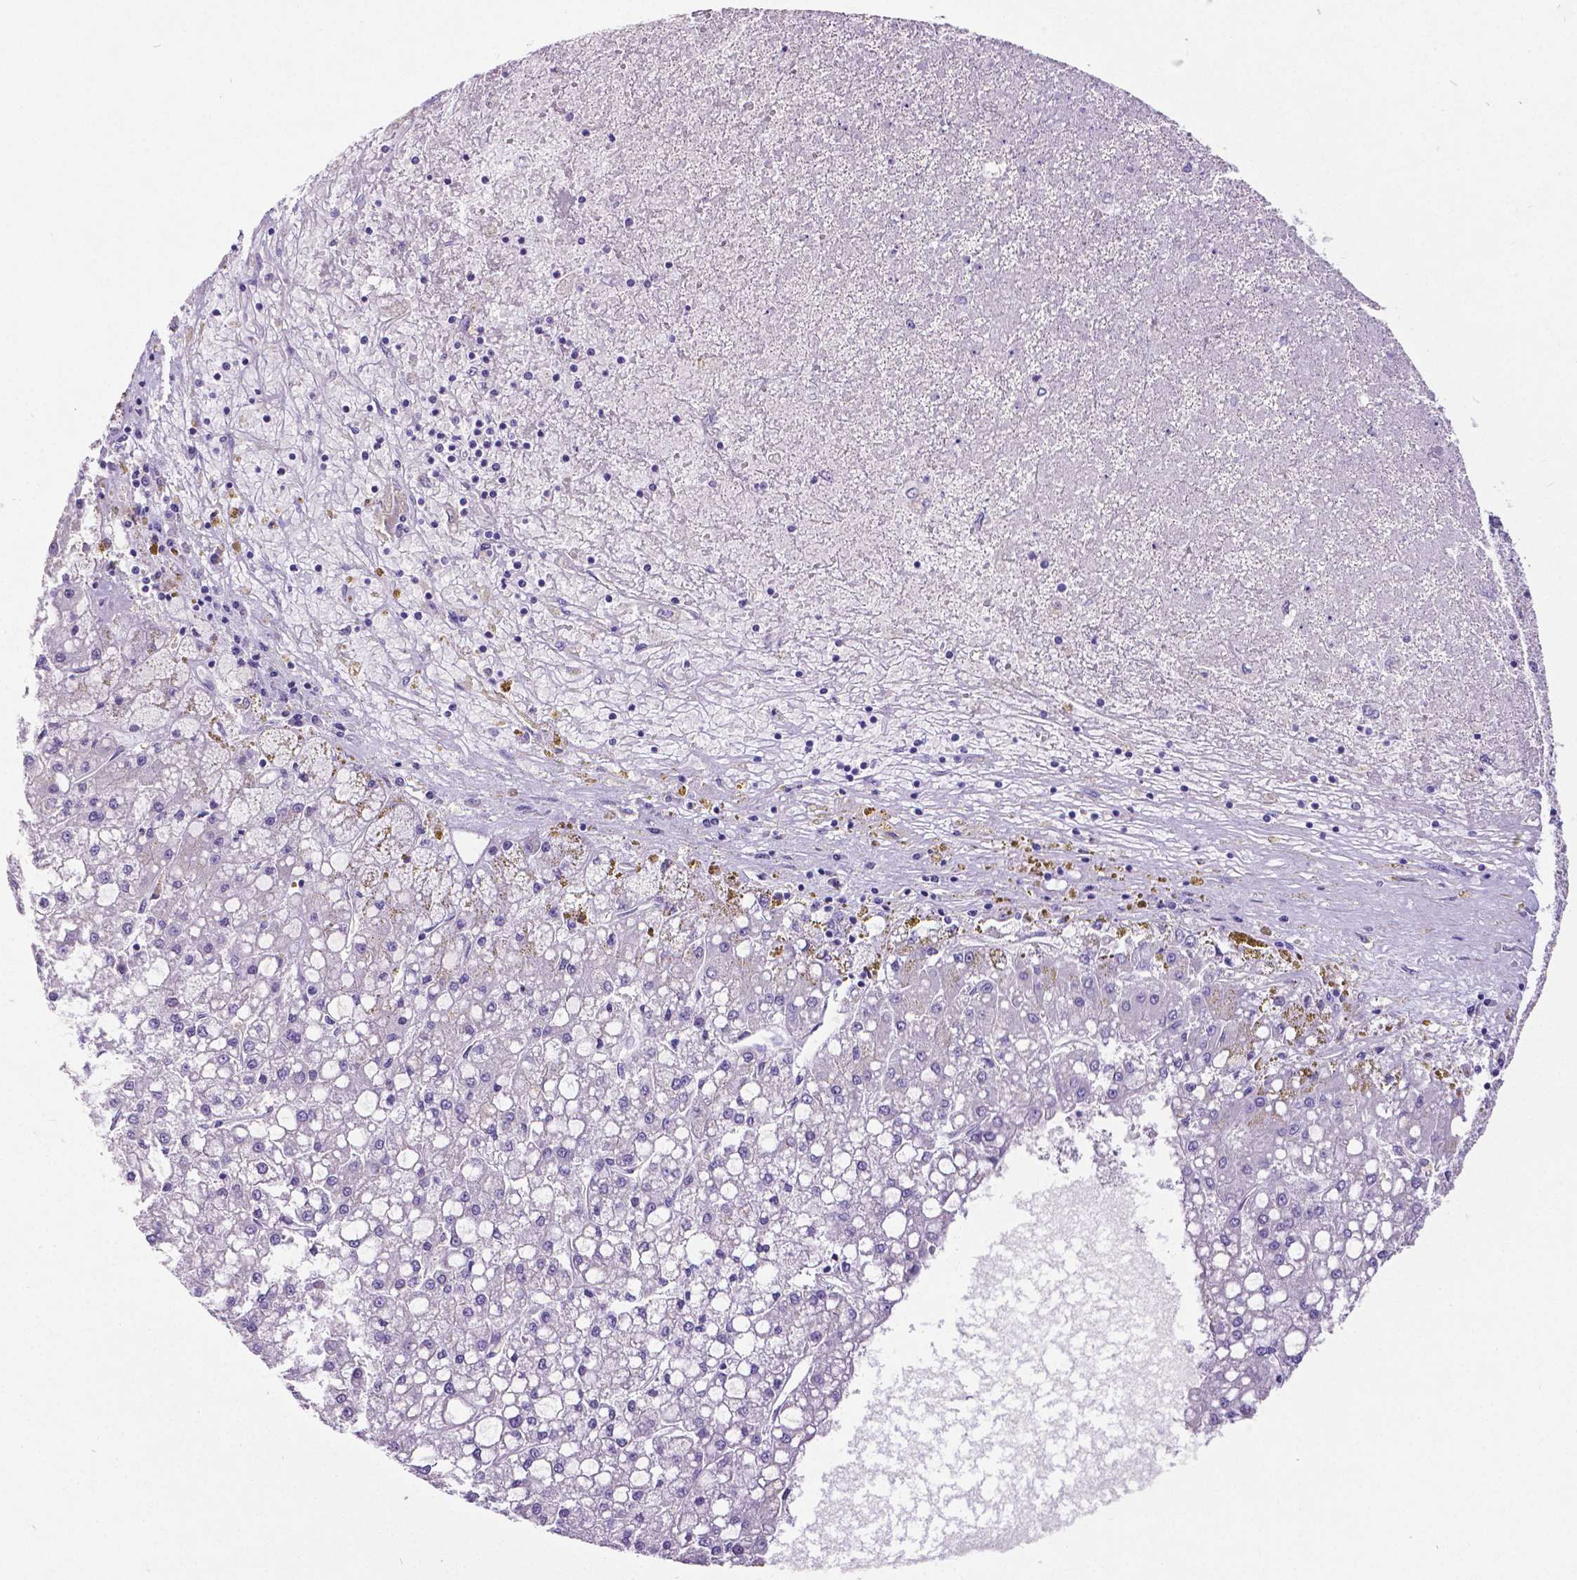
{"staining": {"intensity": "negative", "quantity": "none", "location": "none"}, "tissue": "liver cancer", "cell_type": "Tumor cells", "image_type": "cancer", "snomed": [{"axis": "morphology", "description": "Carcinoma, Hepatocellular, NOS"}, {"axis": "topography", "description": "Liver"}], "caption": "Protein analysis of liver cancer (hepatocellular carcinoma) exhibits no significant staining in tumor cells.", "gene": "SATB2", "patient": {"sex": "male", "age": 67}}